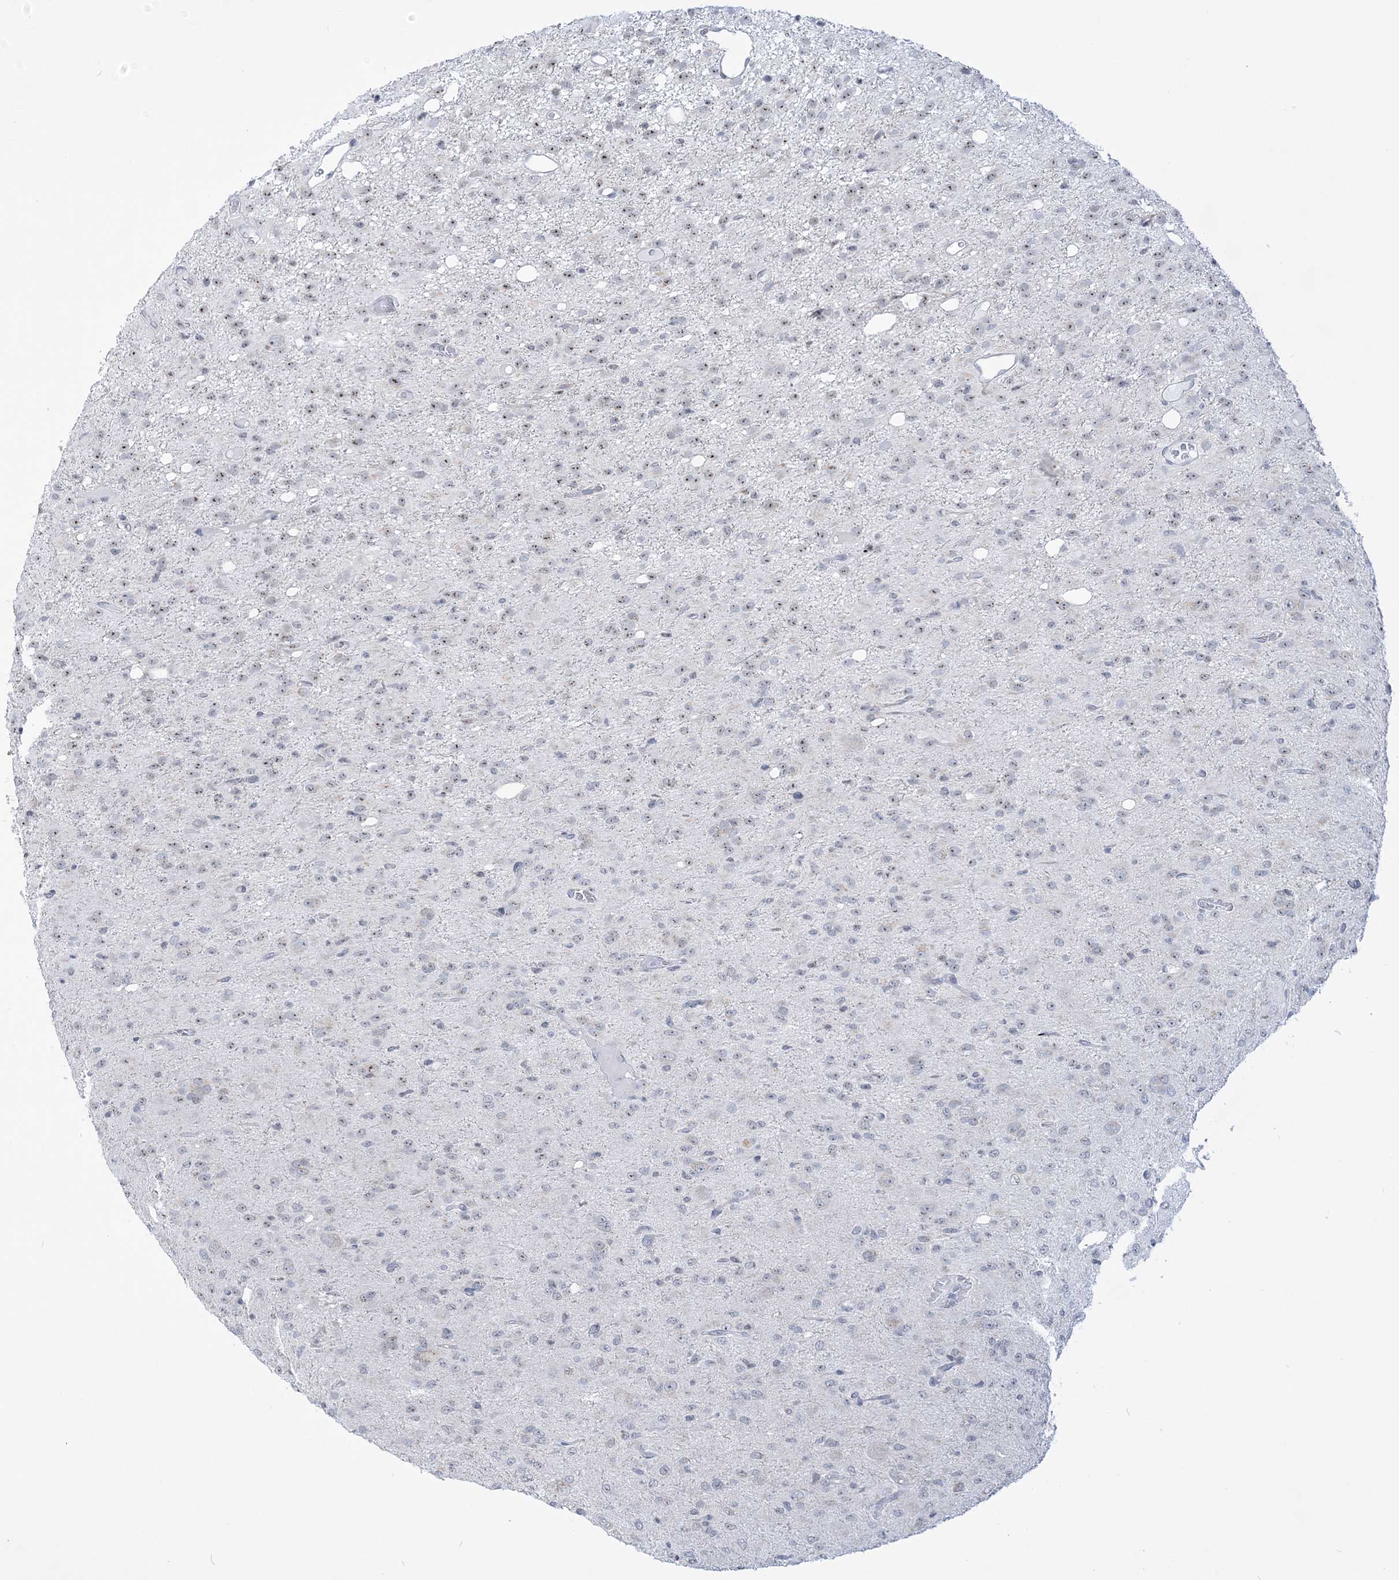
{"staining": {"intensity": "negative", "quantity": "none", "location": "none"}, "tissue": "glioma", "cell_type": "Tumor cells", "image_type": "cancer", "snomed": [{"axis": "morphology", "description": "Glioma, malignant, High grade"}, {"axis": "topography", "description": "Brain"}], "caption": "A photomicrograph of human glioma is negative for staining in tumor cells. (DAB IHC, high magnification).", "gene": "DDX21", "patient": {"sex": "female", "age": 59}}